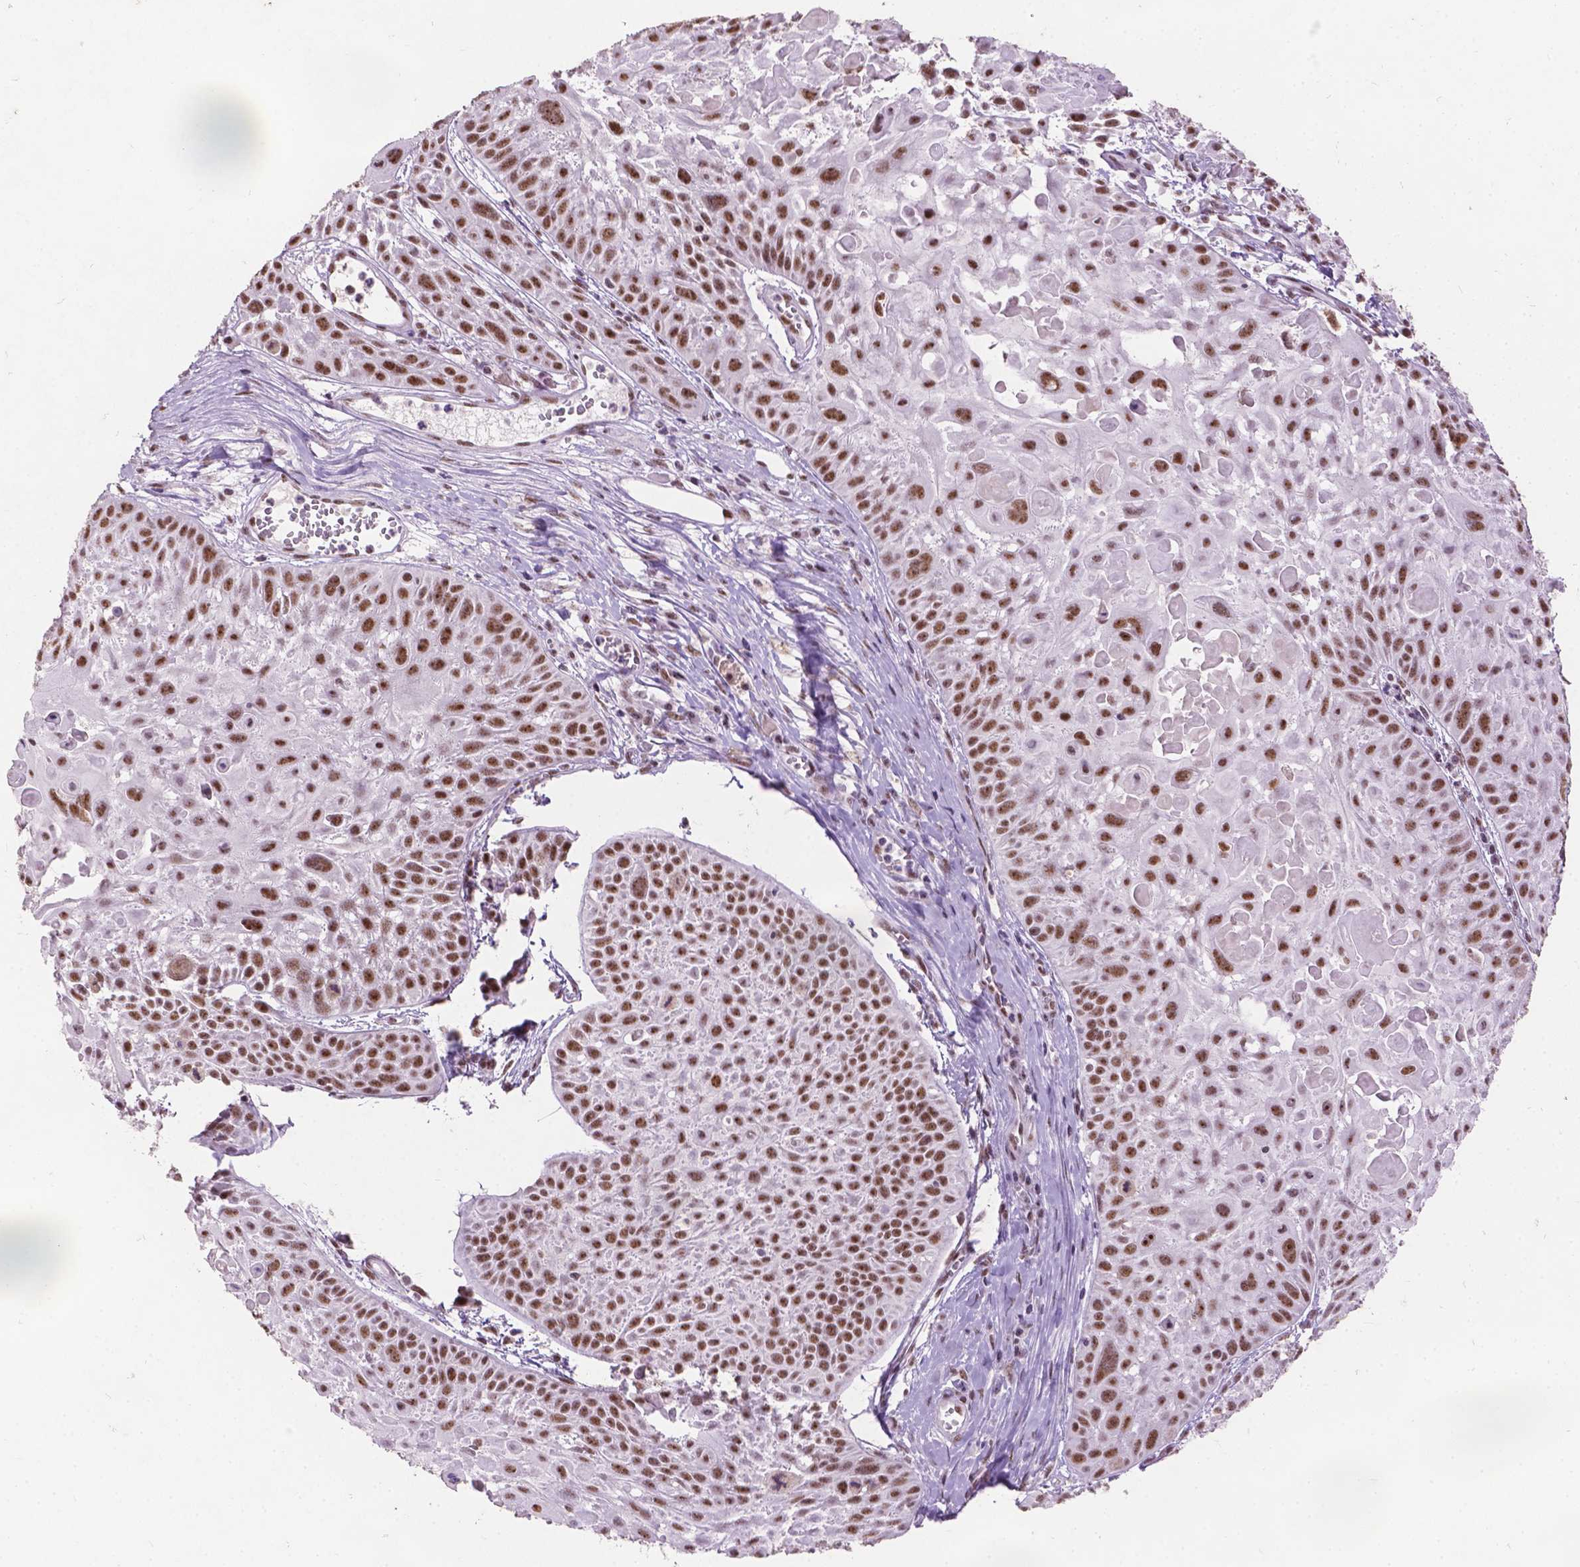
{"staining": {"intensity": "strong", "quantity": ">75%", "location": "nuclear"}, "tissue": "skin cancer", "cell_type": "Tumor cells", "image_type": "cancer", "snomed": [{"axis": "morphology", "description": "Squamous cell carcinoma, NOS"}, {"axis": "topography", "description": "Skin"}, {"axis": "topography", "description": "Anal"}], "caption": "Immunohistochemical staining of skin cancer demonstrates high levels of strong nuclear protein expression in about >75% of tumor cells. (IHC, brightfield microscopy, high magnification).", "gene": "COIL", "patient": {"sex": "female", "age": 75}}